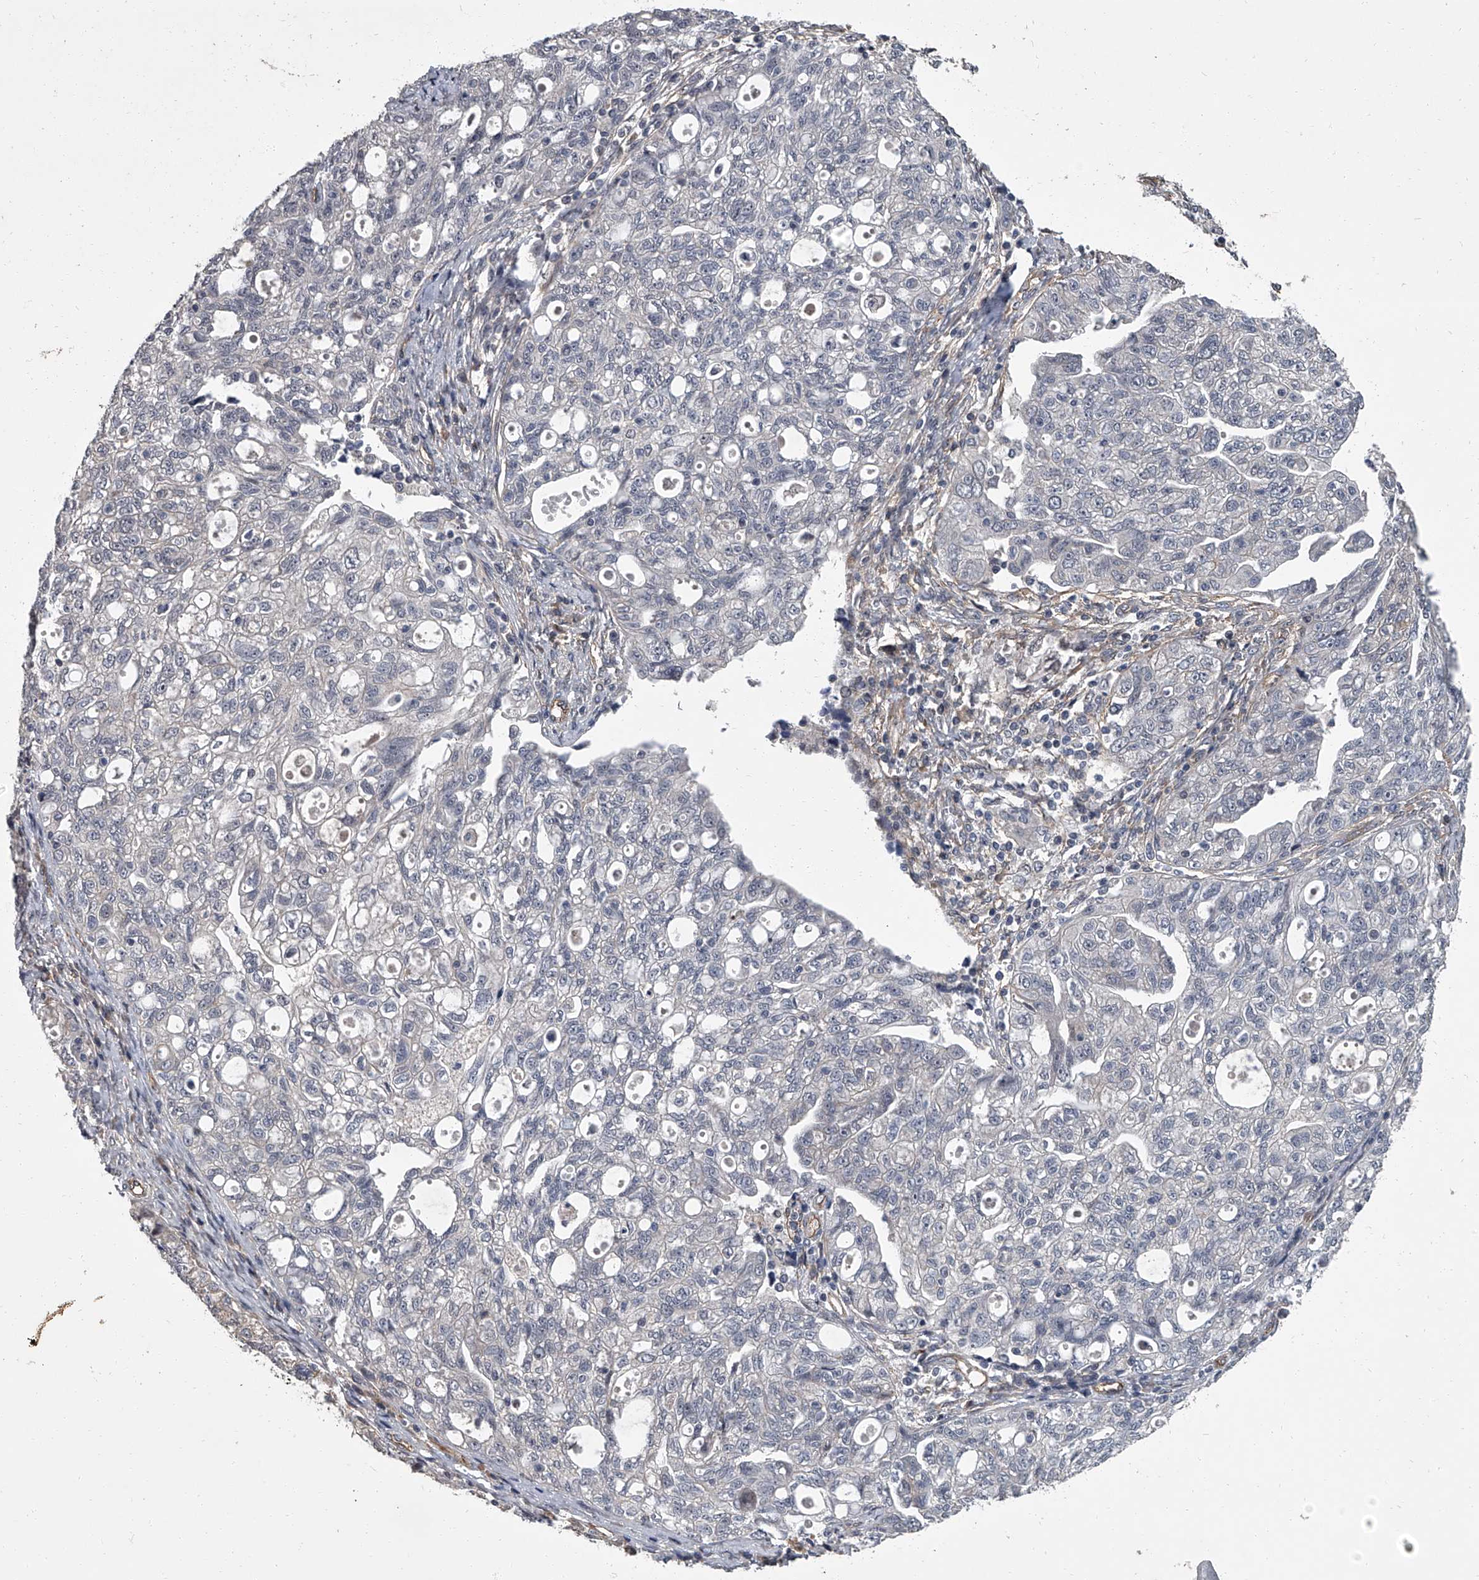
{"staining": {"intensity": "negative", "quantity": "none", "location": "none"}, "tissue": "ovarian cancer", "cell_type": "Tumor cells", "image_type": "cancer", "snomed": [{"axis": "morphology", "description": "Carcinoma, NOS"}, {"axis": "morphology", "description": "Cystadenocarcinoma, serous, NOS"}, {"axis": "topography", "description": "Ovary"}], "caption": "The histopathology image displays no significant positivity in tumor cells of serous cystadenocarcinoma (ovarian).", "gene": "SIRT4", "patient": {"sex": "female", "age": 69}}